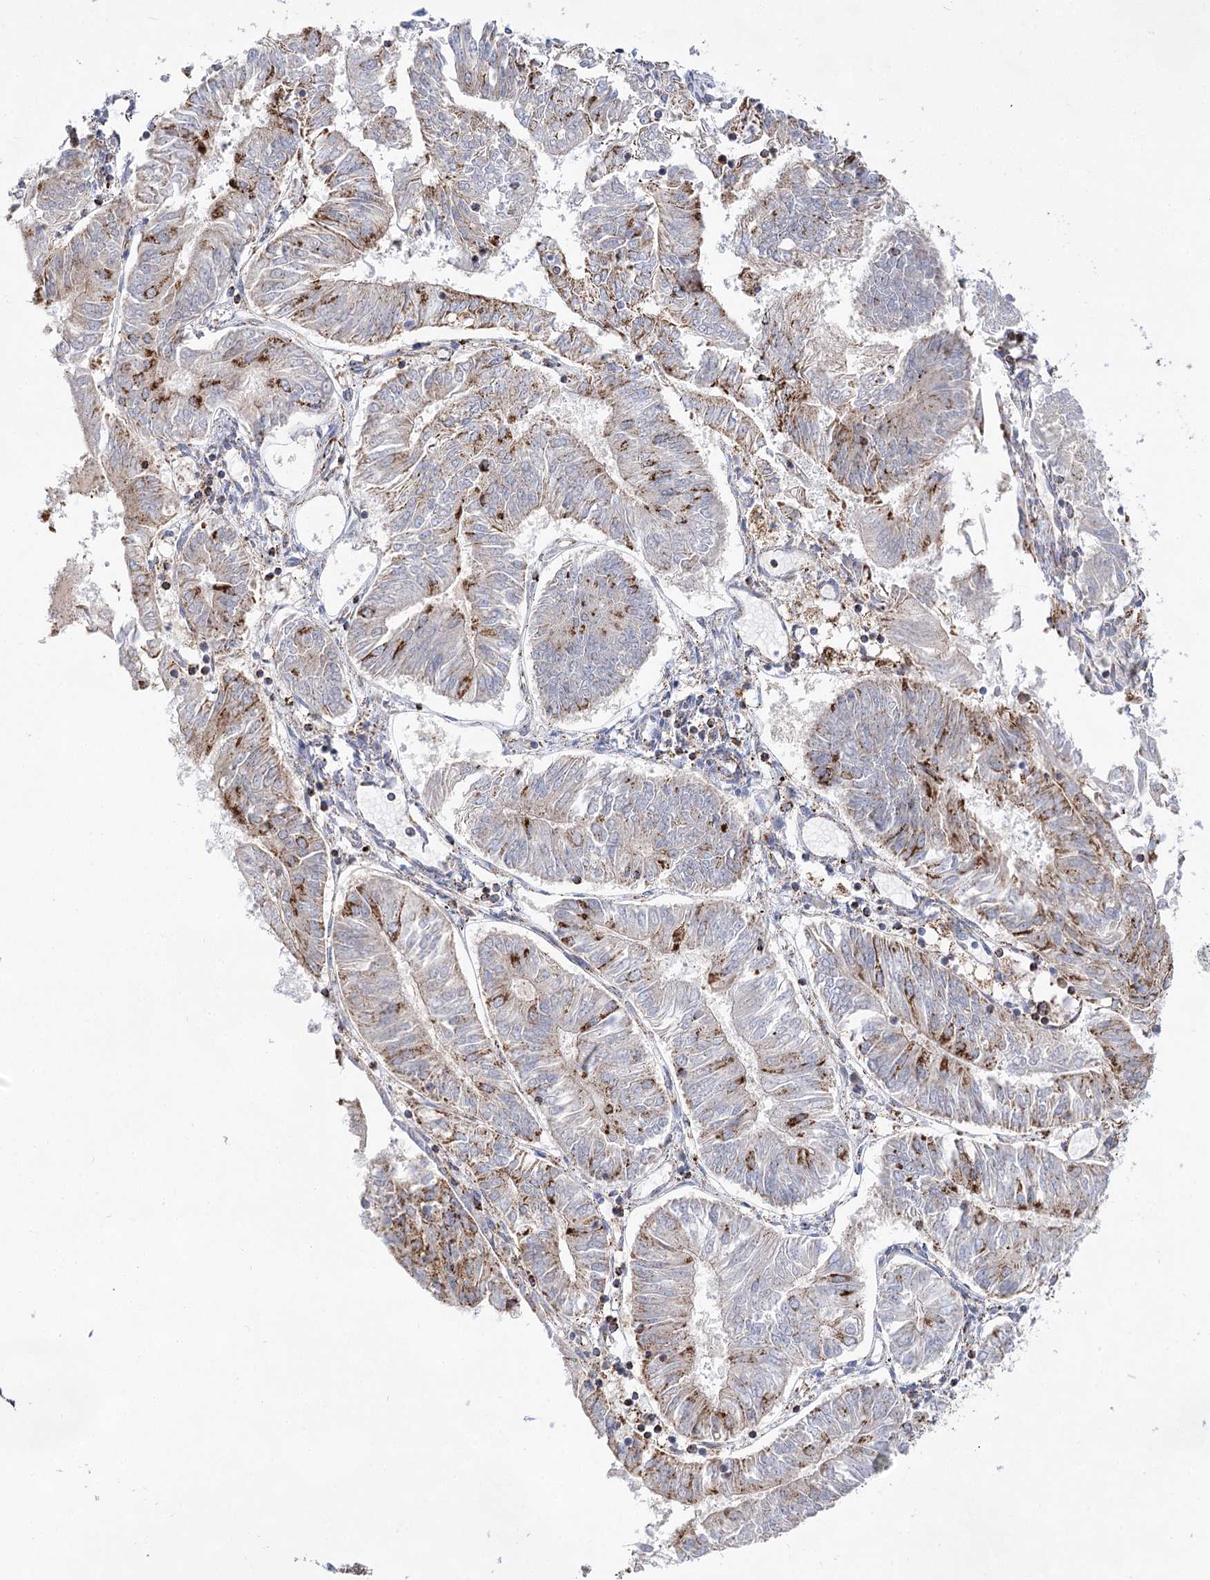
{"staining": {"intensity": "strong", "quantity": "<25%", "location": "cytoplasmic/membranous"}, "tissue": "endometrial cancer", "cell_type": "Tumor cells", "image_type": "cancer", "snomed": [{"axis": "morphology", "description": "Adenocarcinoma, NOS"}, {"axis": "topography", "description": "Endometrium"}], "caption": "The histopathology image demonstrates staining of endometrial adenocarcinoma, revealing strong cytoplasmic/membranous protein staining (brown color) within tumor cells.", "gene": "NADK2", "patient": {"sex": "female", "age": 58}}